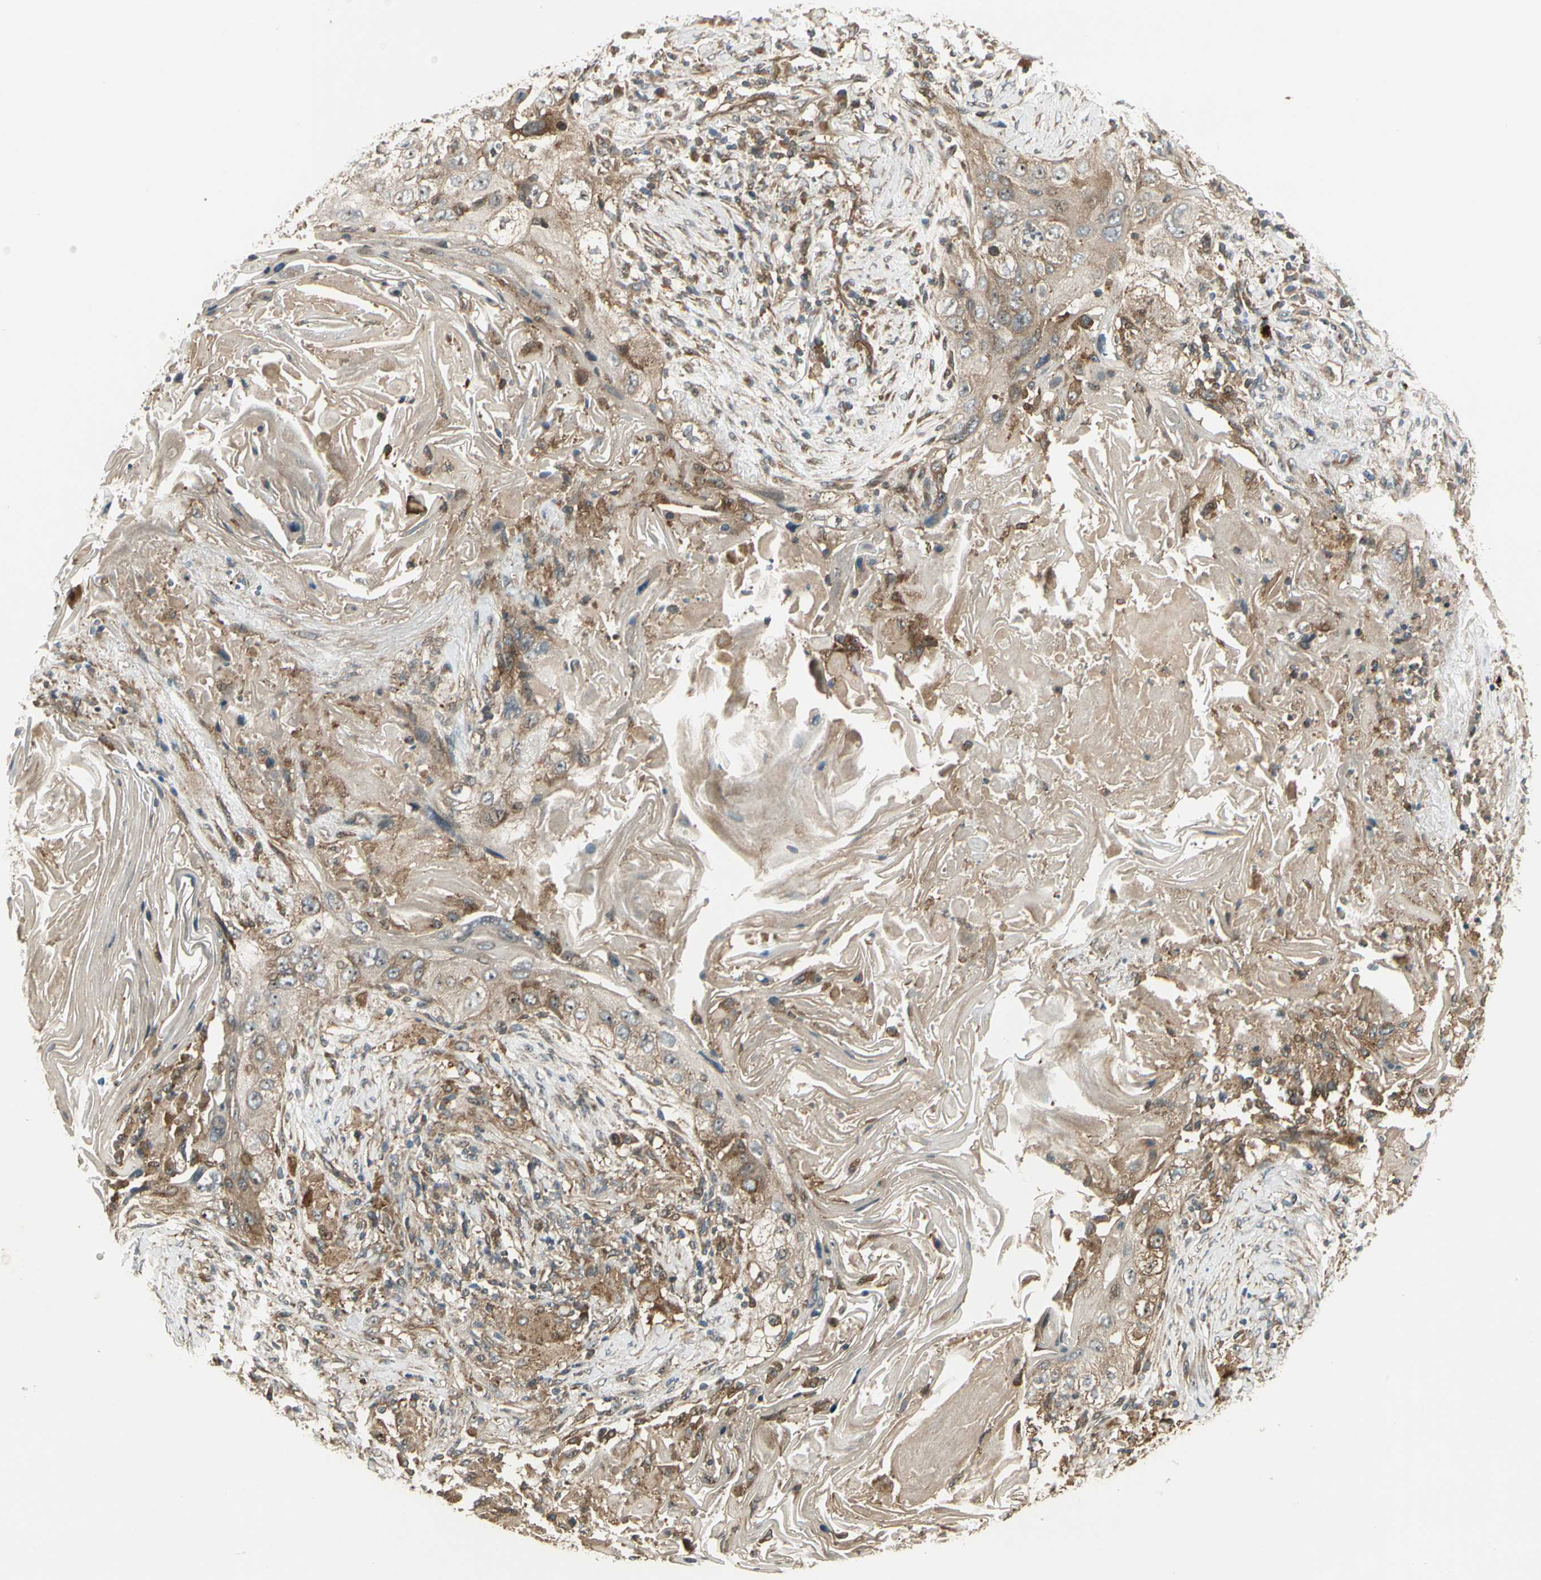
{"staining": {"intensity": "moderate", "quantity": ">75%", "location": "cytoplasmic/membranous"}, "tissue": "lung cancer", "cell_type": "Tumor cells", "image_type": "cancer", "snomed": [{"axis": "morphology", "description": "Squamous cell carcinoma, NOS"}, {"axis": "topography", "description": "Lung"}], "caption": "IHC of squamous cell carcinoma (lung) reveals medium levels of moderate cytoplasmic/membranous expression in about >75% of tumor cells. The staining was performed using DAB, with brown indicating positive protein expression. Nuclei are stained blue with hematoxylin.", "gene": "FKBP15", "patient": {"sex": "female", "age": 67}}